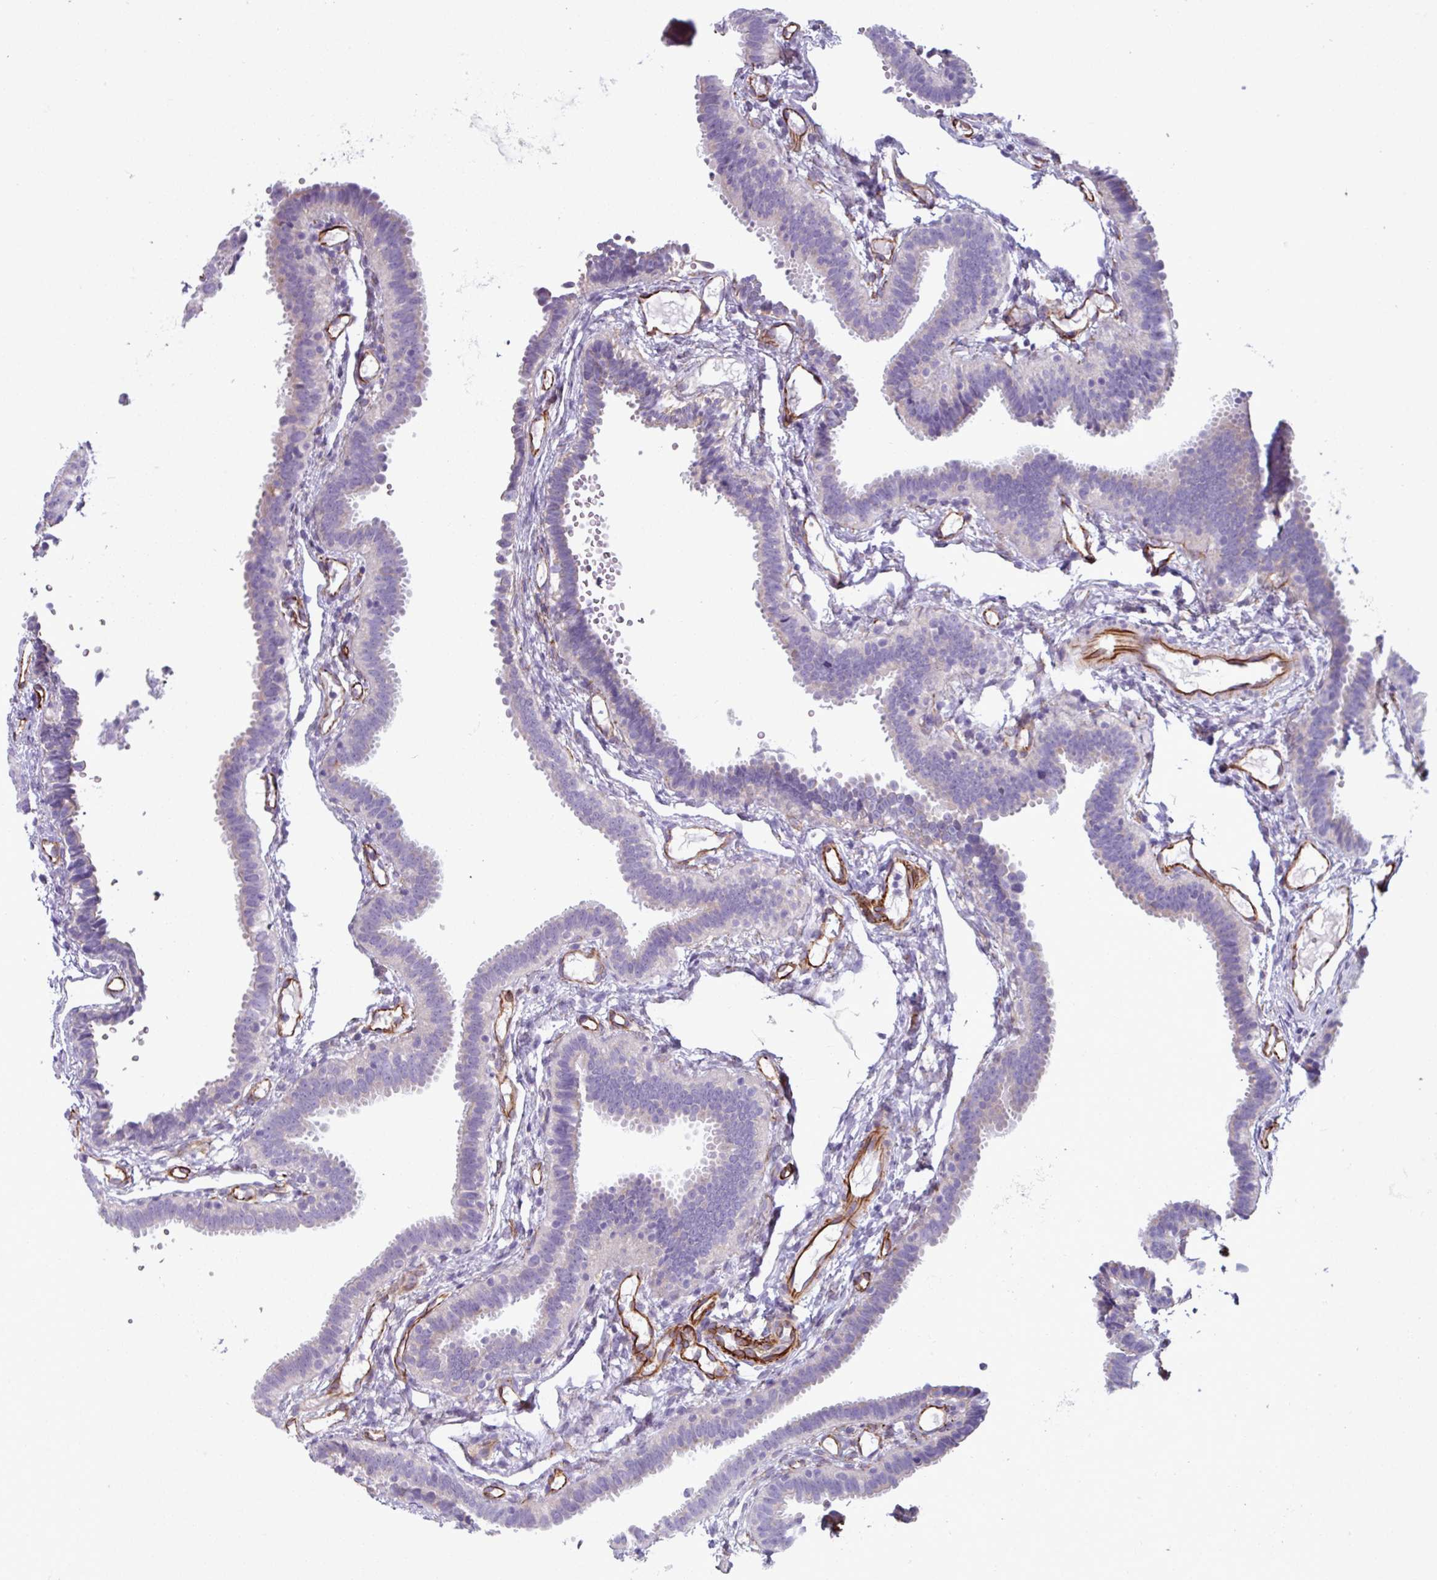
{"staining": {"intensity": "moderate", "quantity": "<25%", "location": "cytoplasmic/membranous"}, "tissue": "fallopian tube", "cell_type": "Glandular cells", "image_type": "normal", "snomed": [{"axis": "morphology", "description": "Normal tissue, NOS"}, {"axis": "topography", "description": "Fallopian tube"}], "caption": "A brown stain highlights moderate cytoplasmic/membranous staining of a protein in glandular cells of benign human fallopian tube. Nuclei are stained in blue.", "gene": "BTD", "patient": {"sex": "female", "age": 37}}